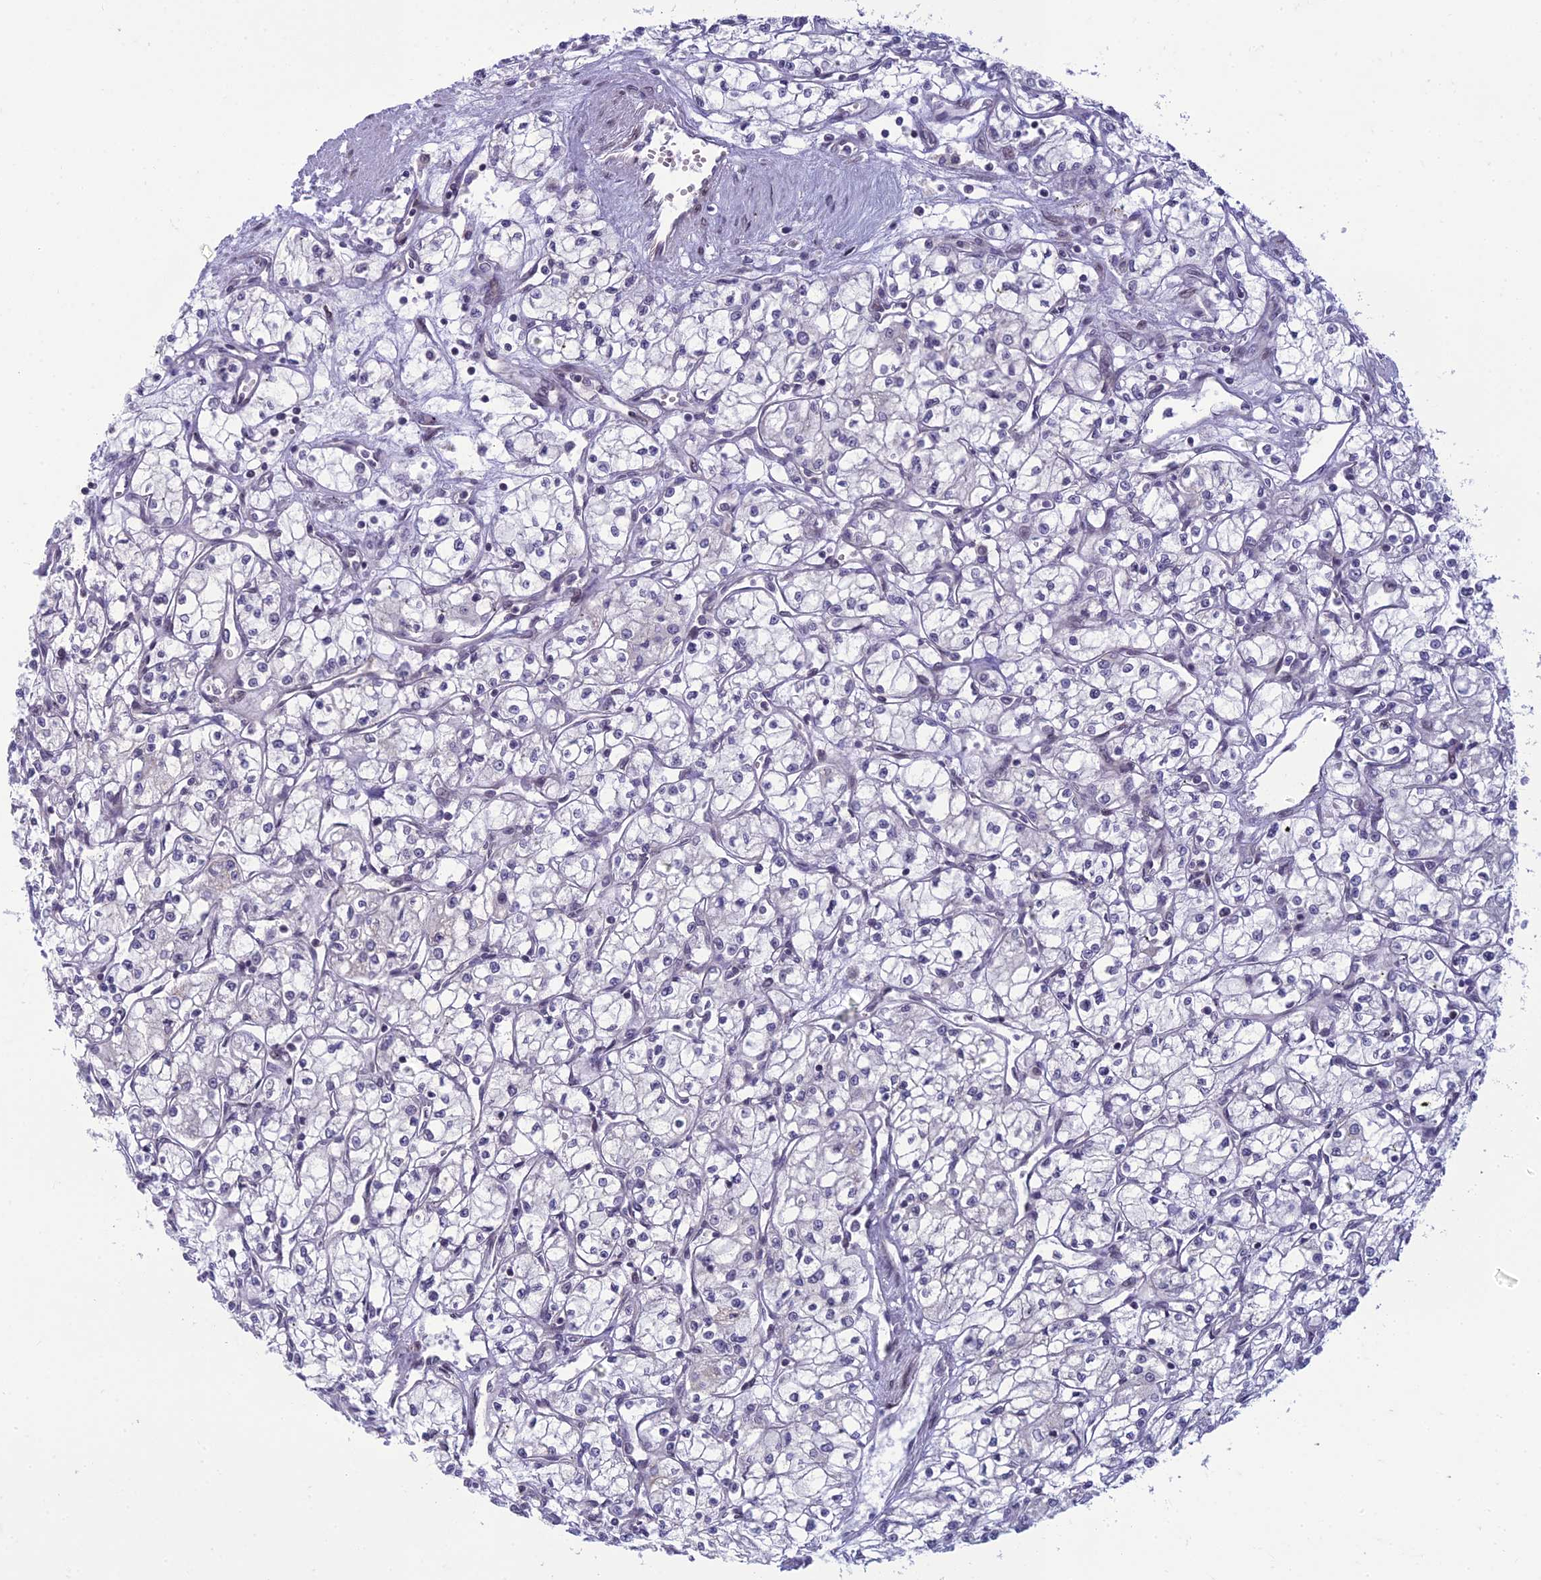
{"staining": {"intensity": "negative", "quantity": "none", "location": "none"}, "tissue": "renal cancer", "cell_type": "Tumor cells", "image_type": "cancer", "snomed": [{"axis": "morphology", "description": "Adenocarcinoma, NOS"}, {"axis": "topography", "description": "Kidney"}], "caption": "High magnification brightfield microscopy of renal cancer stained with DAB (brown) and counterstained with hematoxylin (blue): tumor cells show no significant positivity.", "gene": "DTX2", "patient": {"sex": "male", "age": 59}}